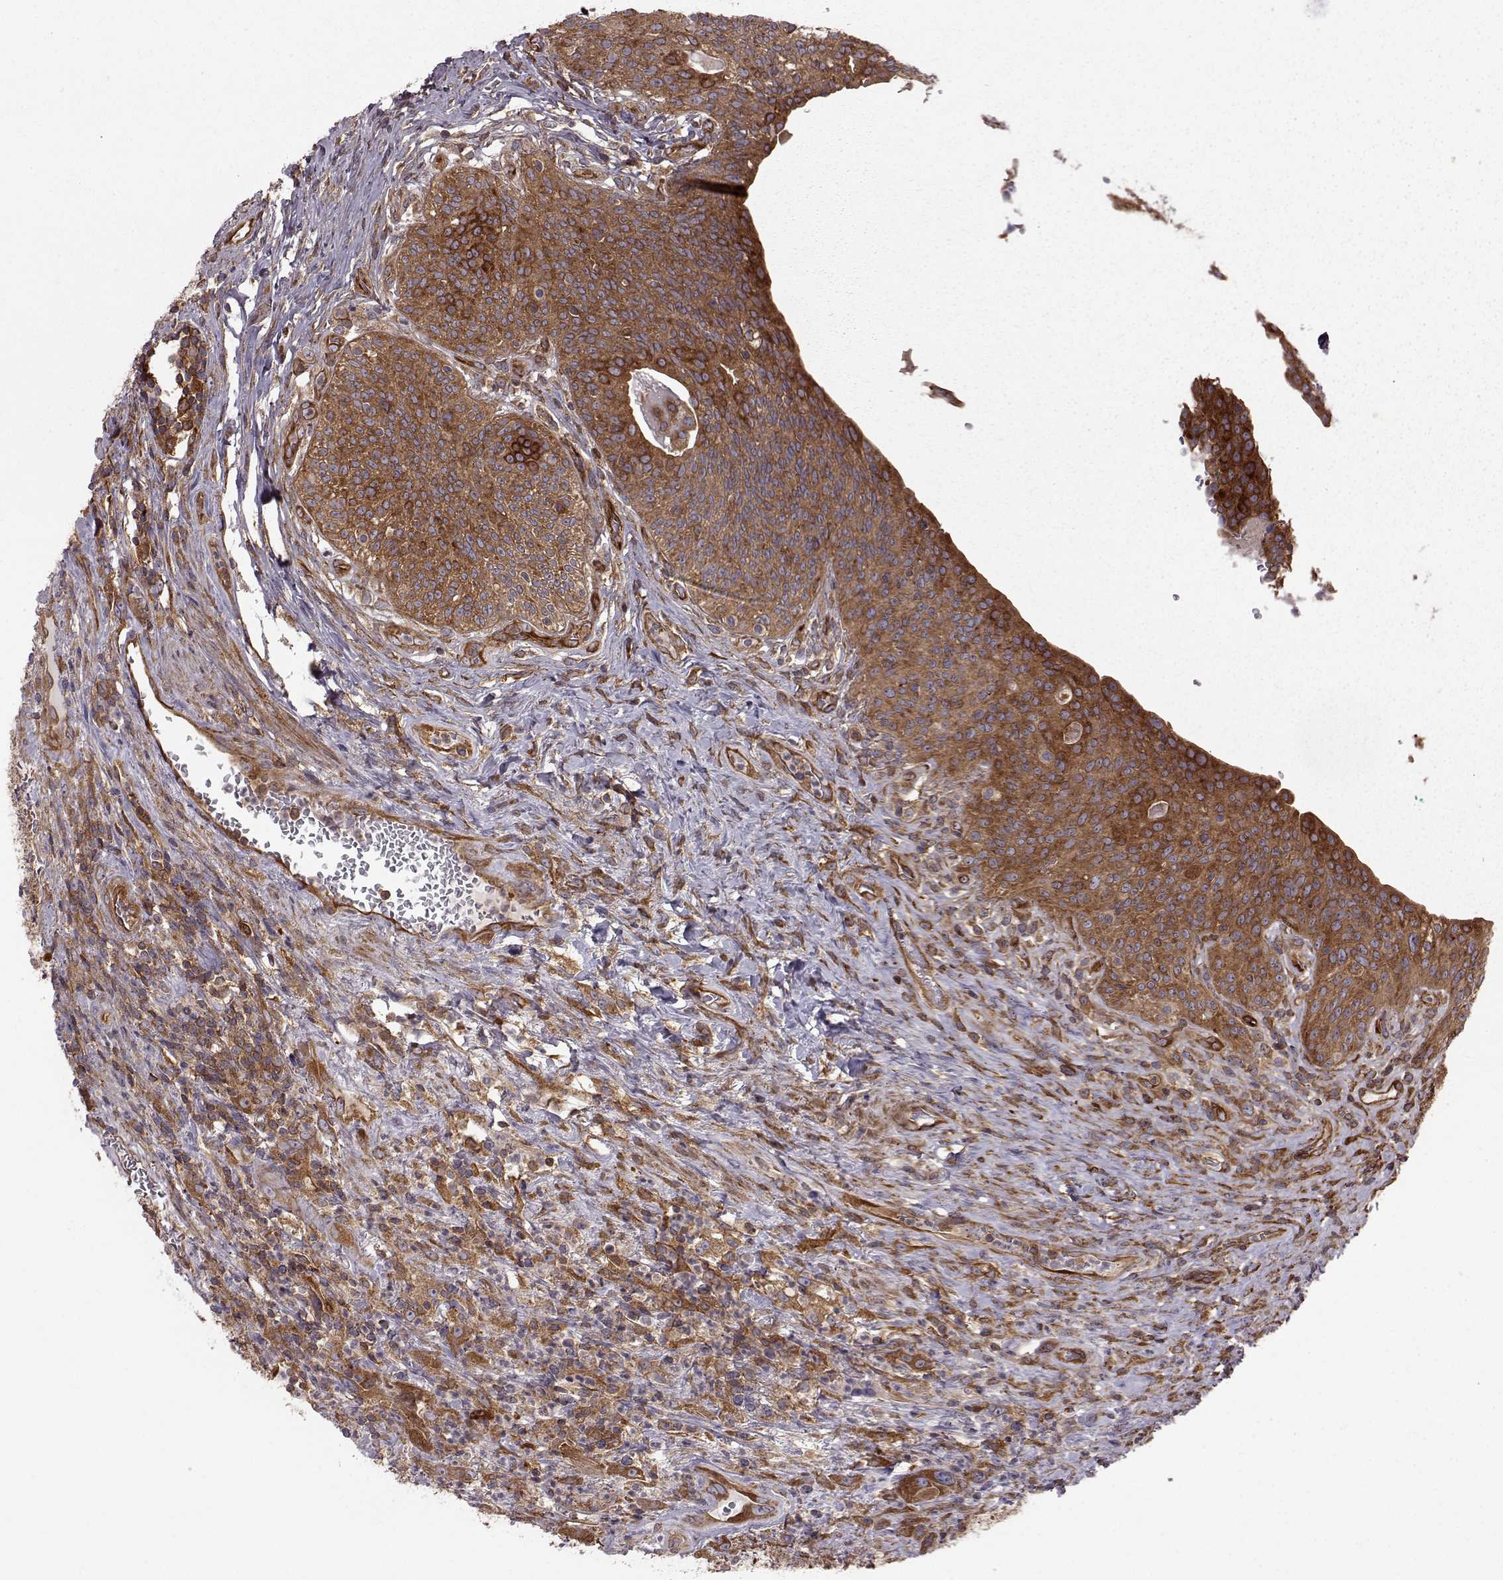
{"staining": {"intensity": "moderate", "quantity": ">75%", "location": "cytoplasmic/membranous"}, "tissue": "urothelial cancer", "cell_type": "Tumor cells", "image_type": "cancer", "snomed": [{"axis": "morphology", "description": "Urothelial carcinoma, High grade"}, {"axis": "topography", "description": "Urinary bladder"}], "caption": "Urothelial carcinoma (high-grade) tissue shows moderate cytoplasmic/membranous expression in about >75% of tumor cells (Brightfield microscopy of DAB IHC at high magnification).", "gene": "RABGAP1", "patient": {"sex": "male", "age": 79}}